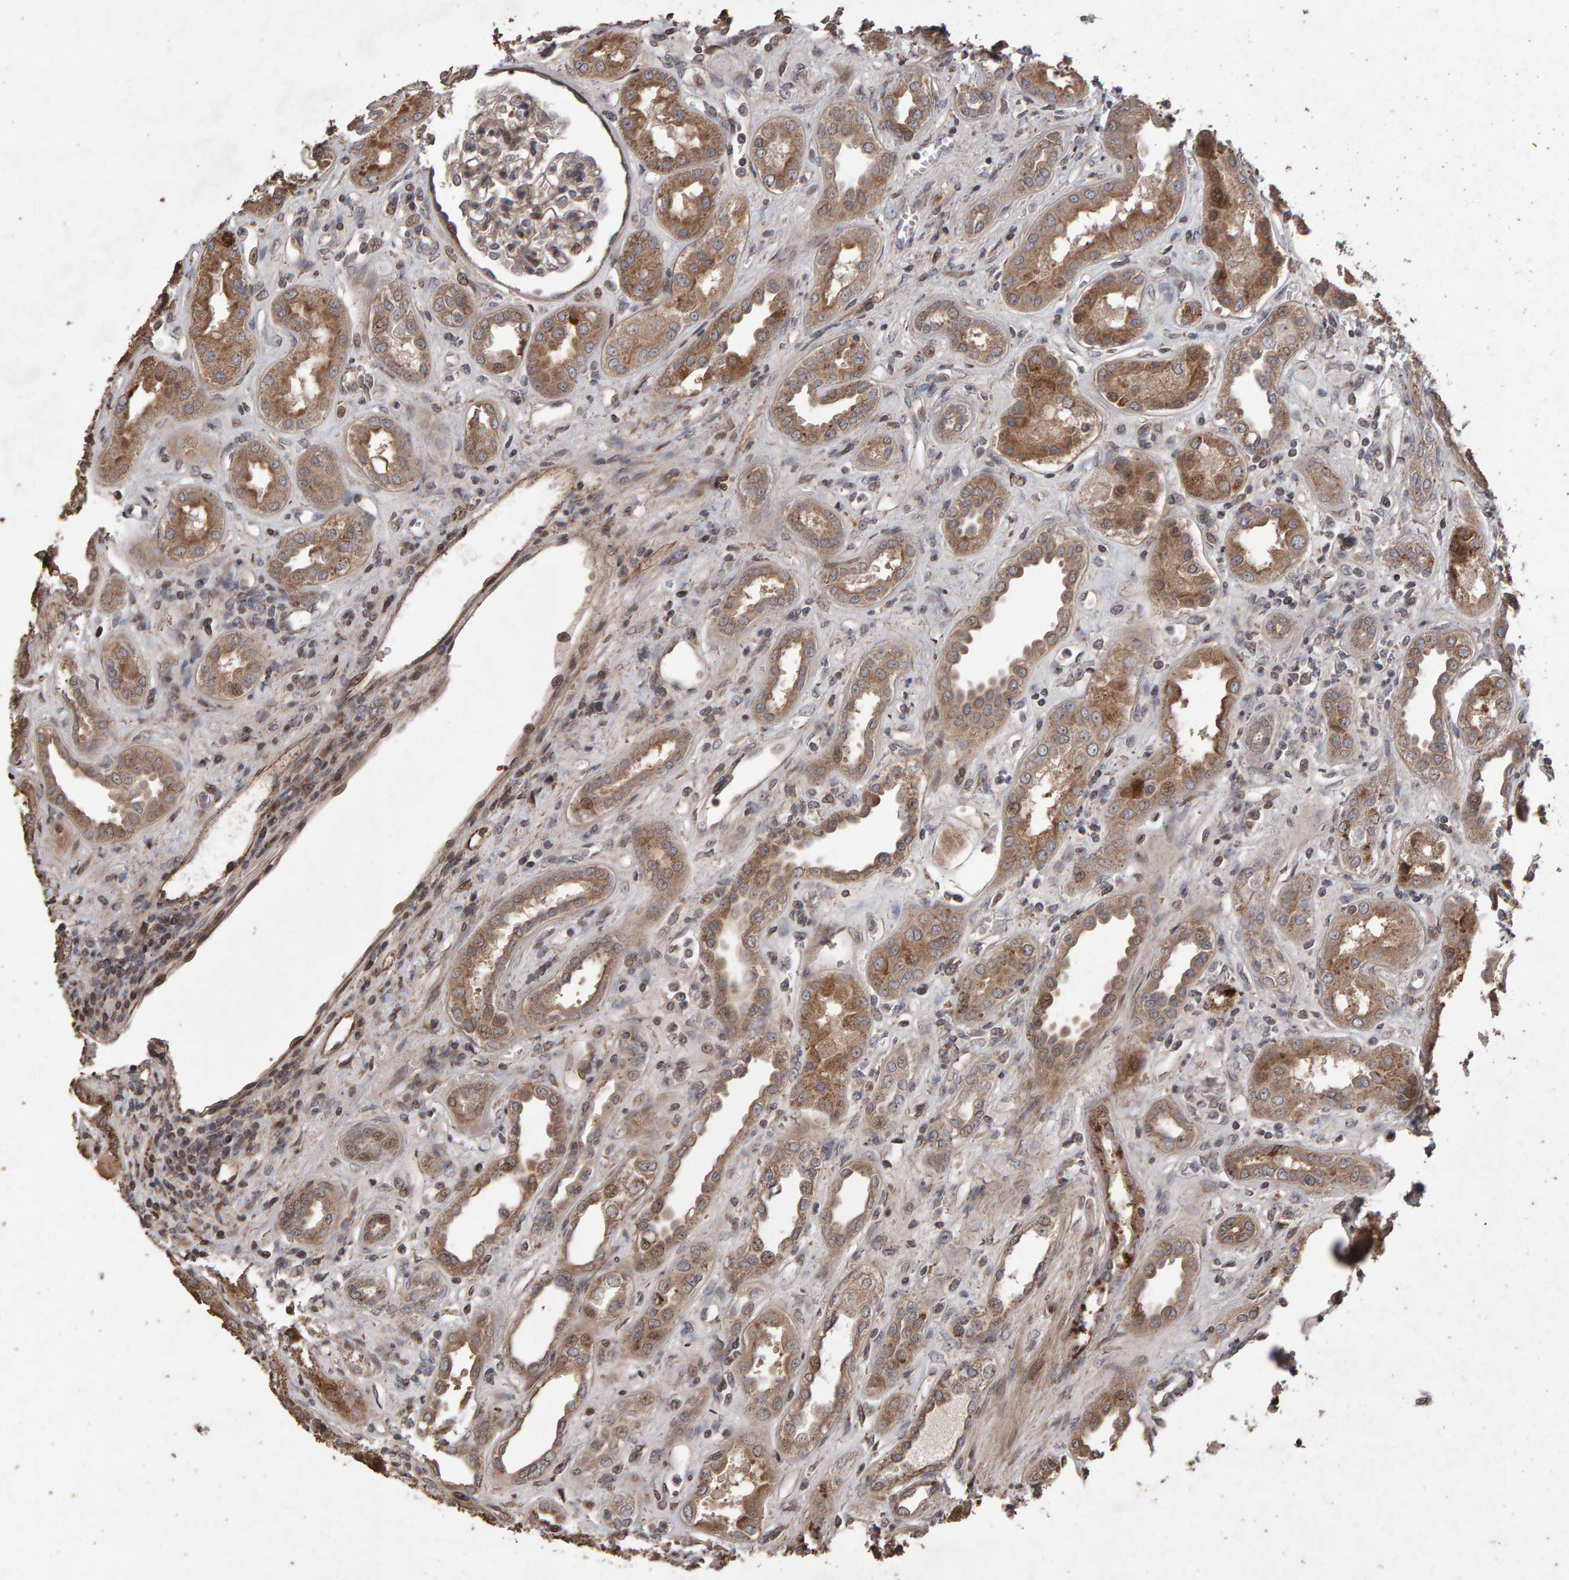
{"staining": {"intensity": "weak", "quantity": ">75%", "location": "cytoplasmic/membranous"}, "tissue": "kidney", "cell_type": "Cells in glomeruli", "image_type": "normal", "snomed": [{"axis": "morphology", "description": "Normal tissue, NOS"}, {"axis": "topography", "description": "Kidney"}], "caption": "An image showing weak cytoplasmic/membranous staining in approximately >75% of cells in glomeruli in benign kidney, as visualized by brown immunohistochemical staining.", "gene": "OSBP2", "patient": {"sex": "male", "age": 59}}